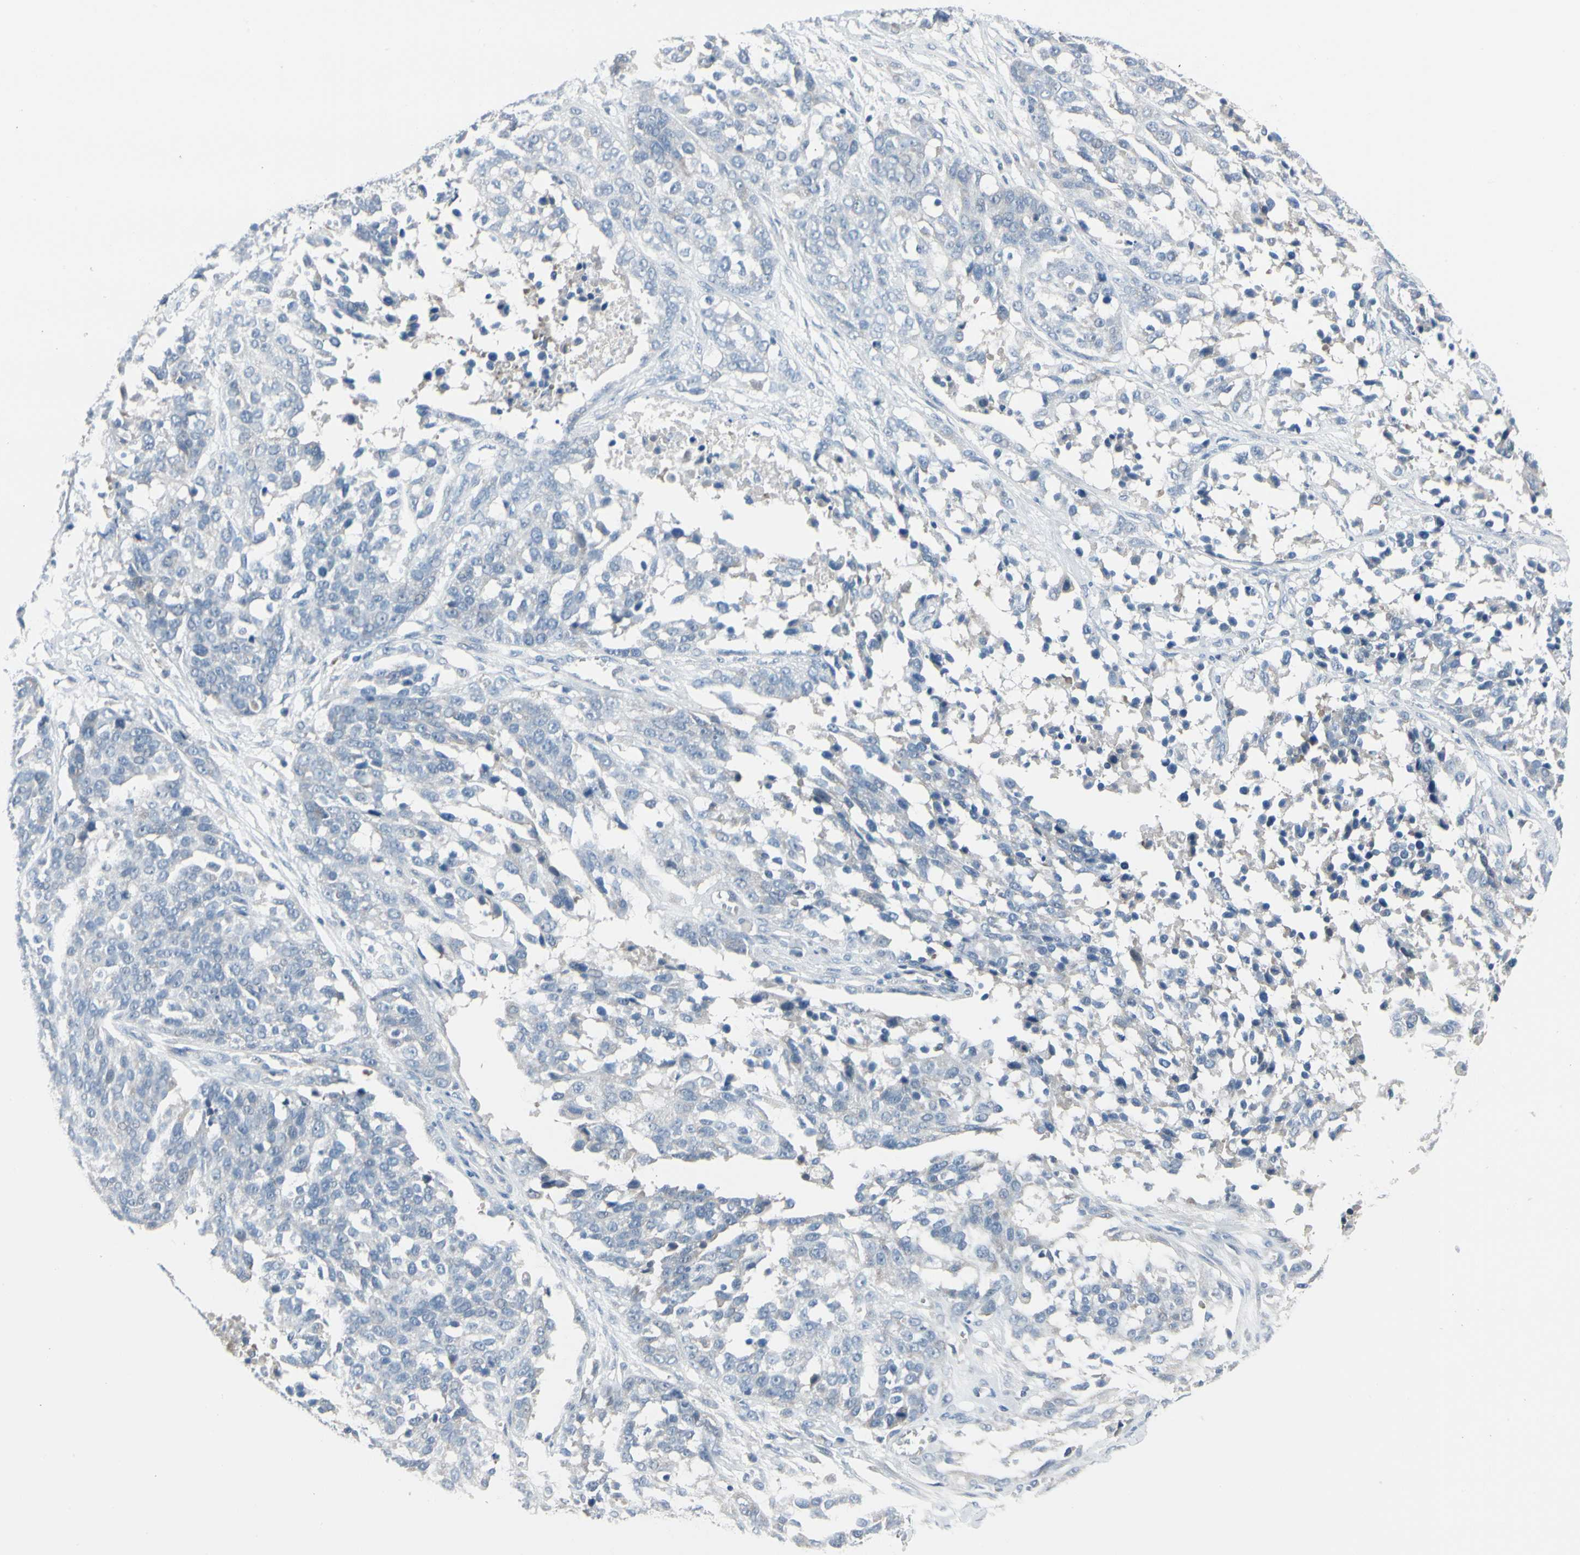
{"staining": {"intensity": "negative", "quantity": "none", "location": "none"}, "tissue": "ovarian cancer", "cell_type": "Tumor cells", "image_type": "cancer", "snomed": [{"axis": "morphology", "description": "Cystadenocarcinoma, serous, NOS"}, {"axis": "topography", "description": "Ovary"}], "caption": "Protein analysis of ovarian cancer exhibits no significant expression in tumor cells.", "gene": "PGR", "patient": {"sex": "female", "age": 44}}